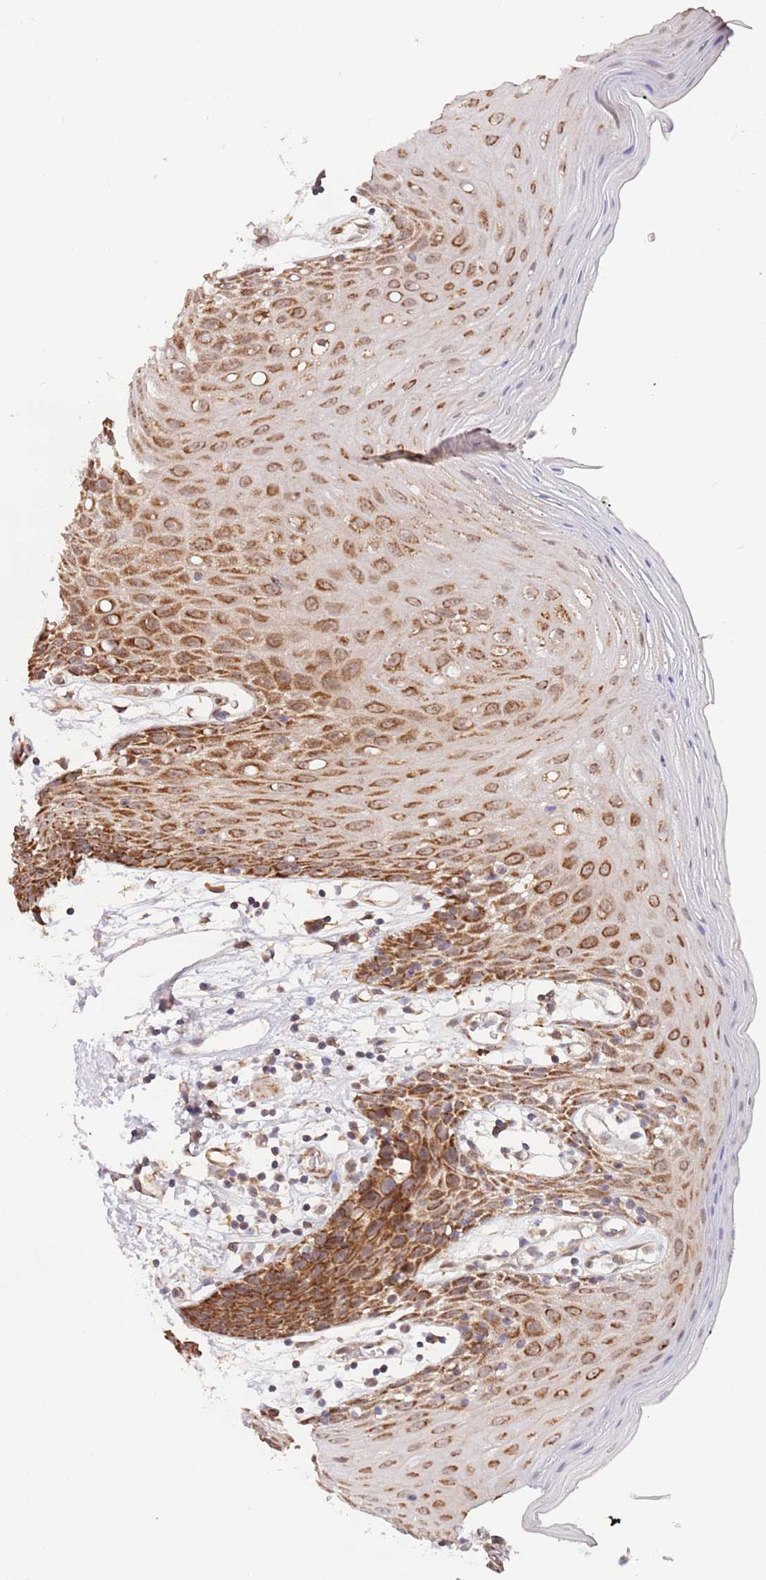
{"staining": {"intensity": "moderate", "quantity": ">75%", "location": "cytoplasmic/membranous,nuclear"}, "tissue": "oral mucosa", "cell_type": "Squamous epithelial cells", "image_type": "normal", "snomed": [{"axis": "morphology", "description": "Normal tissue, NOS"}, {"axis": "topography", "description": "Oral tissue"}, {"axis": "topography", "description": "Tounge, NOS"}], "caption": "Immunohistochemistry (IHC) histopathology image of benign oral mucosa: oral mucosa stained using immunohistochemistry (IHC) shows medium levels of moderate protein expression localized specifically in the cytoplasmic/membranous,nuclear of squamous epithelial cells, appearing as a cytoplasmic/membranous,nuclear brown color.", "gene": "UQCC3", "patient": {"sex": "female", "age": 59}}